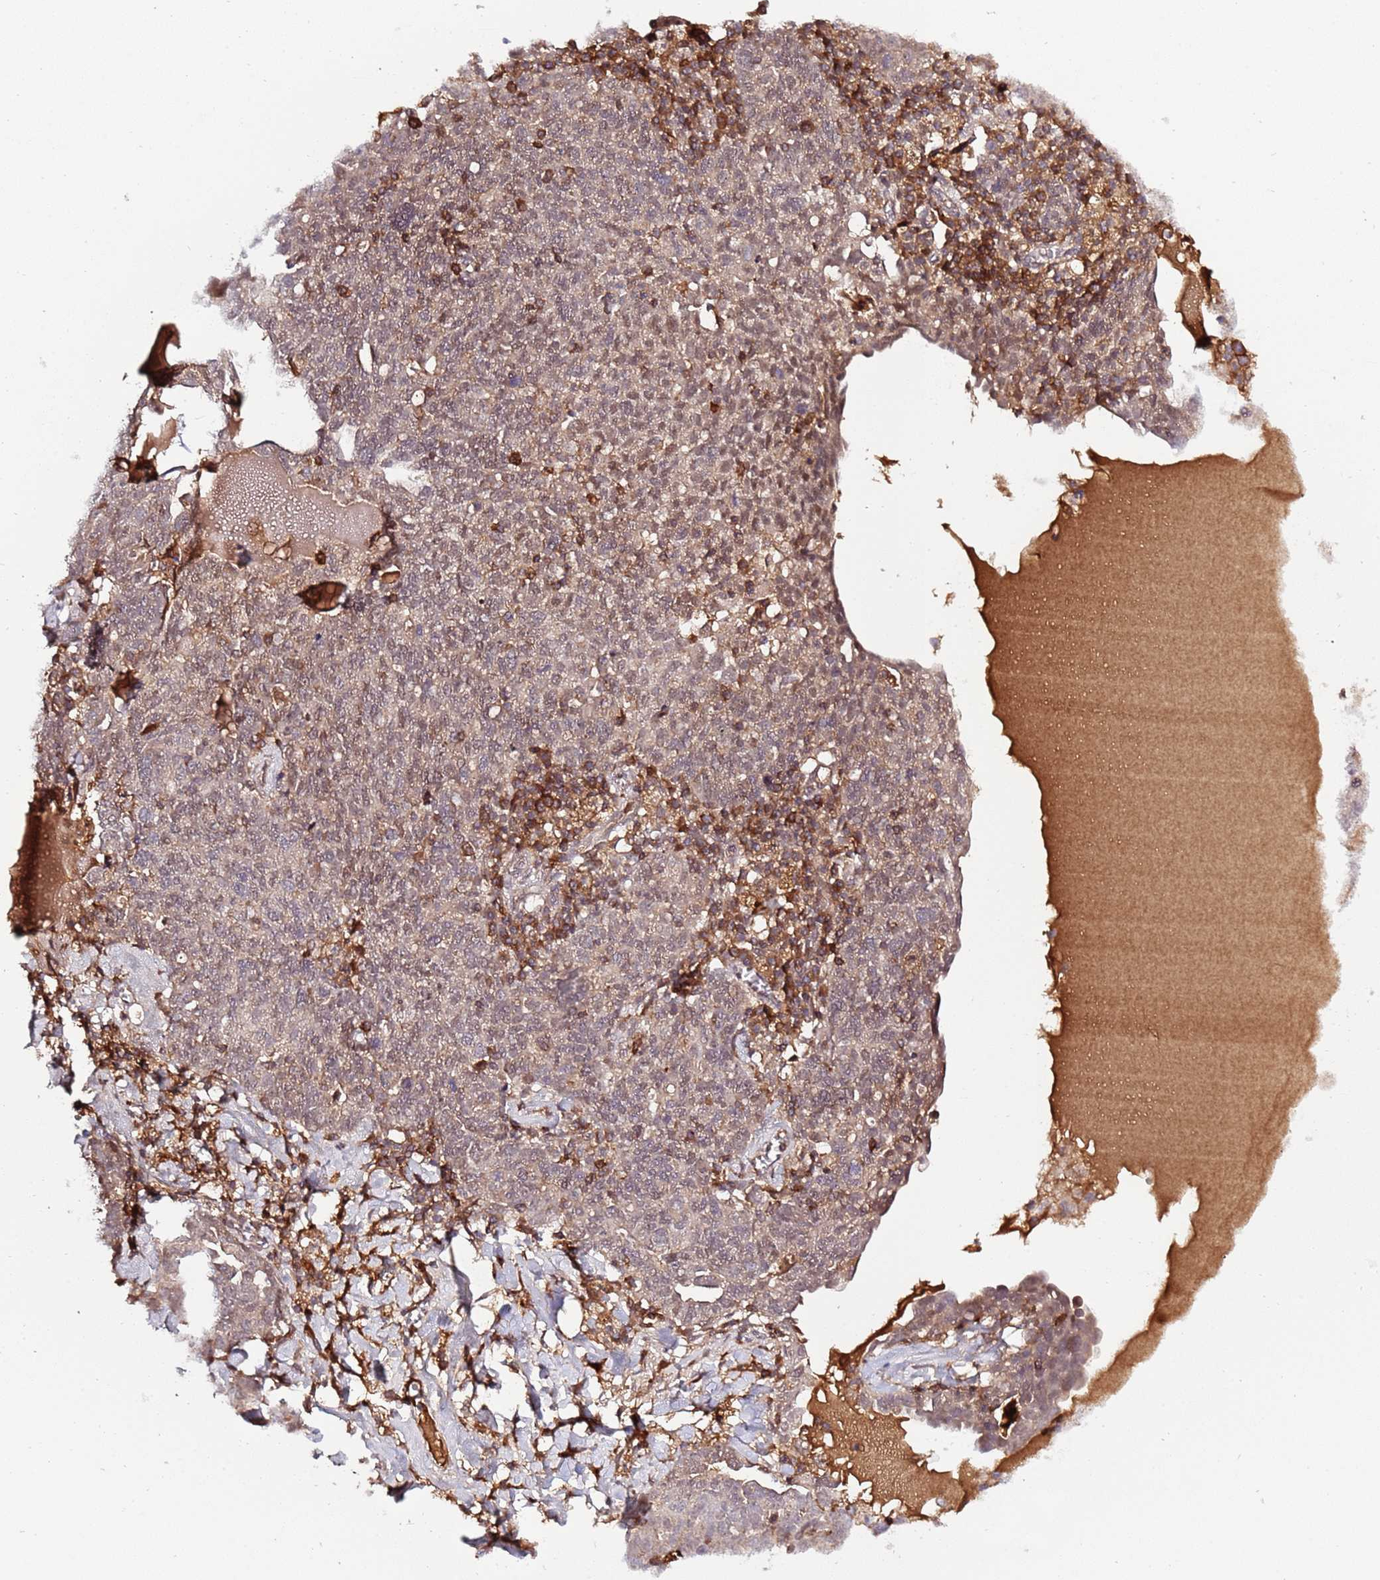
{"staining": {"intensity": "weak", "quantity": ">75%", "location": "cytoplasmic/membranous,nuclear"}, "tissue": "ovarian cancer", "cell_type": "Tumor cells", "image_type": "cancer", "snomed": [{"axis": "morphology", "description": "Carcinoma, endometroid"}, {"axis": "topography", "description": "Ovary"}], "caption": "About >75% of tumor cells in ovarian endometroid carcinoma display weak cytoplasmic/membranous and nuclear protein positivity as visualized by brown immunohistochemical staining.", "gene": "ZNF624", "patient": {"sex": "female", "age": 62}}